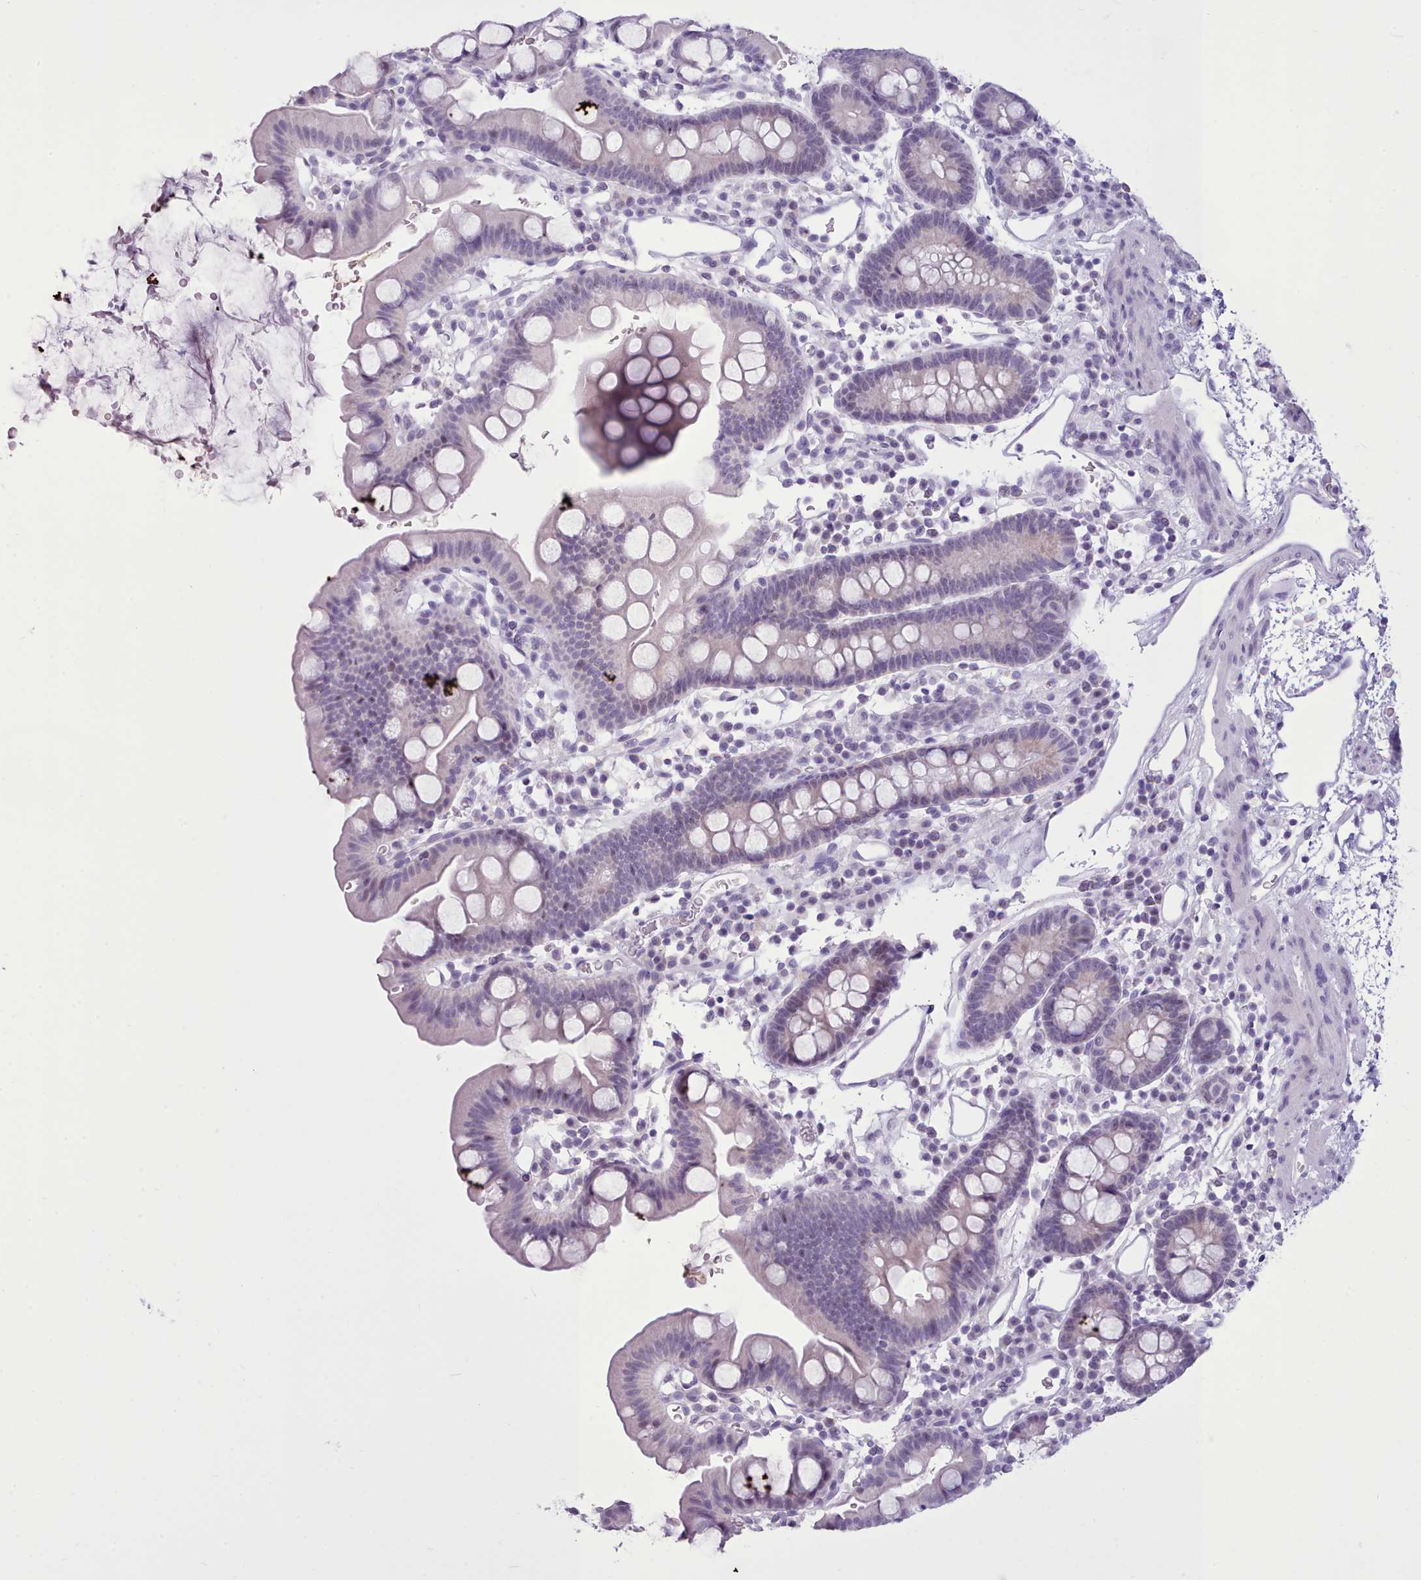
{"staining": {"intensity": "negative", "quantity": "none", "location": "none"}, "tissue": "small intestine", "cell_type": "Glandular cells", "image_type": "normal", "snomed": [{"axis": "morphology", "description": "Normal tissue, NOS"}, {"axis": "topography", "description": "Stomach, upper"}, {"axis": "topography", "description": "Stomach, lower"}, {"axis": "topography", "description": "Small intestine"}], "caption": "This is an immunohistochemistry (IHC) photomicrograph of unremarkable human small intestine. There is no staining in glandular cells.", "gene": "FBXO48", "patient": {"sex": "male", "age": 68}}